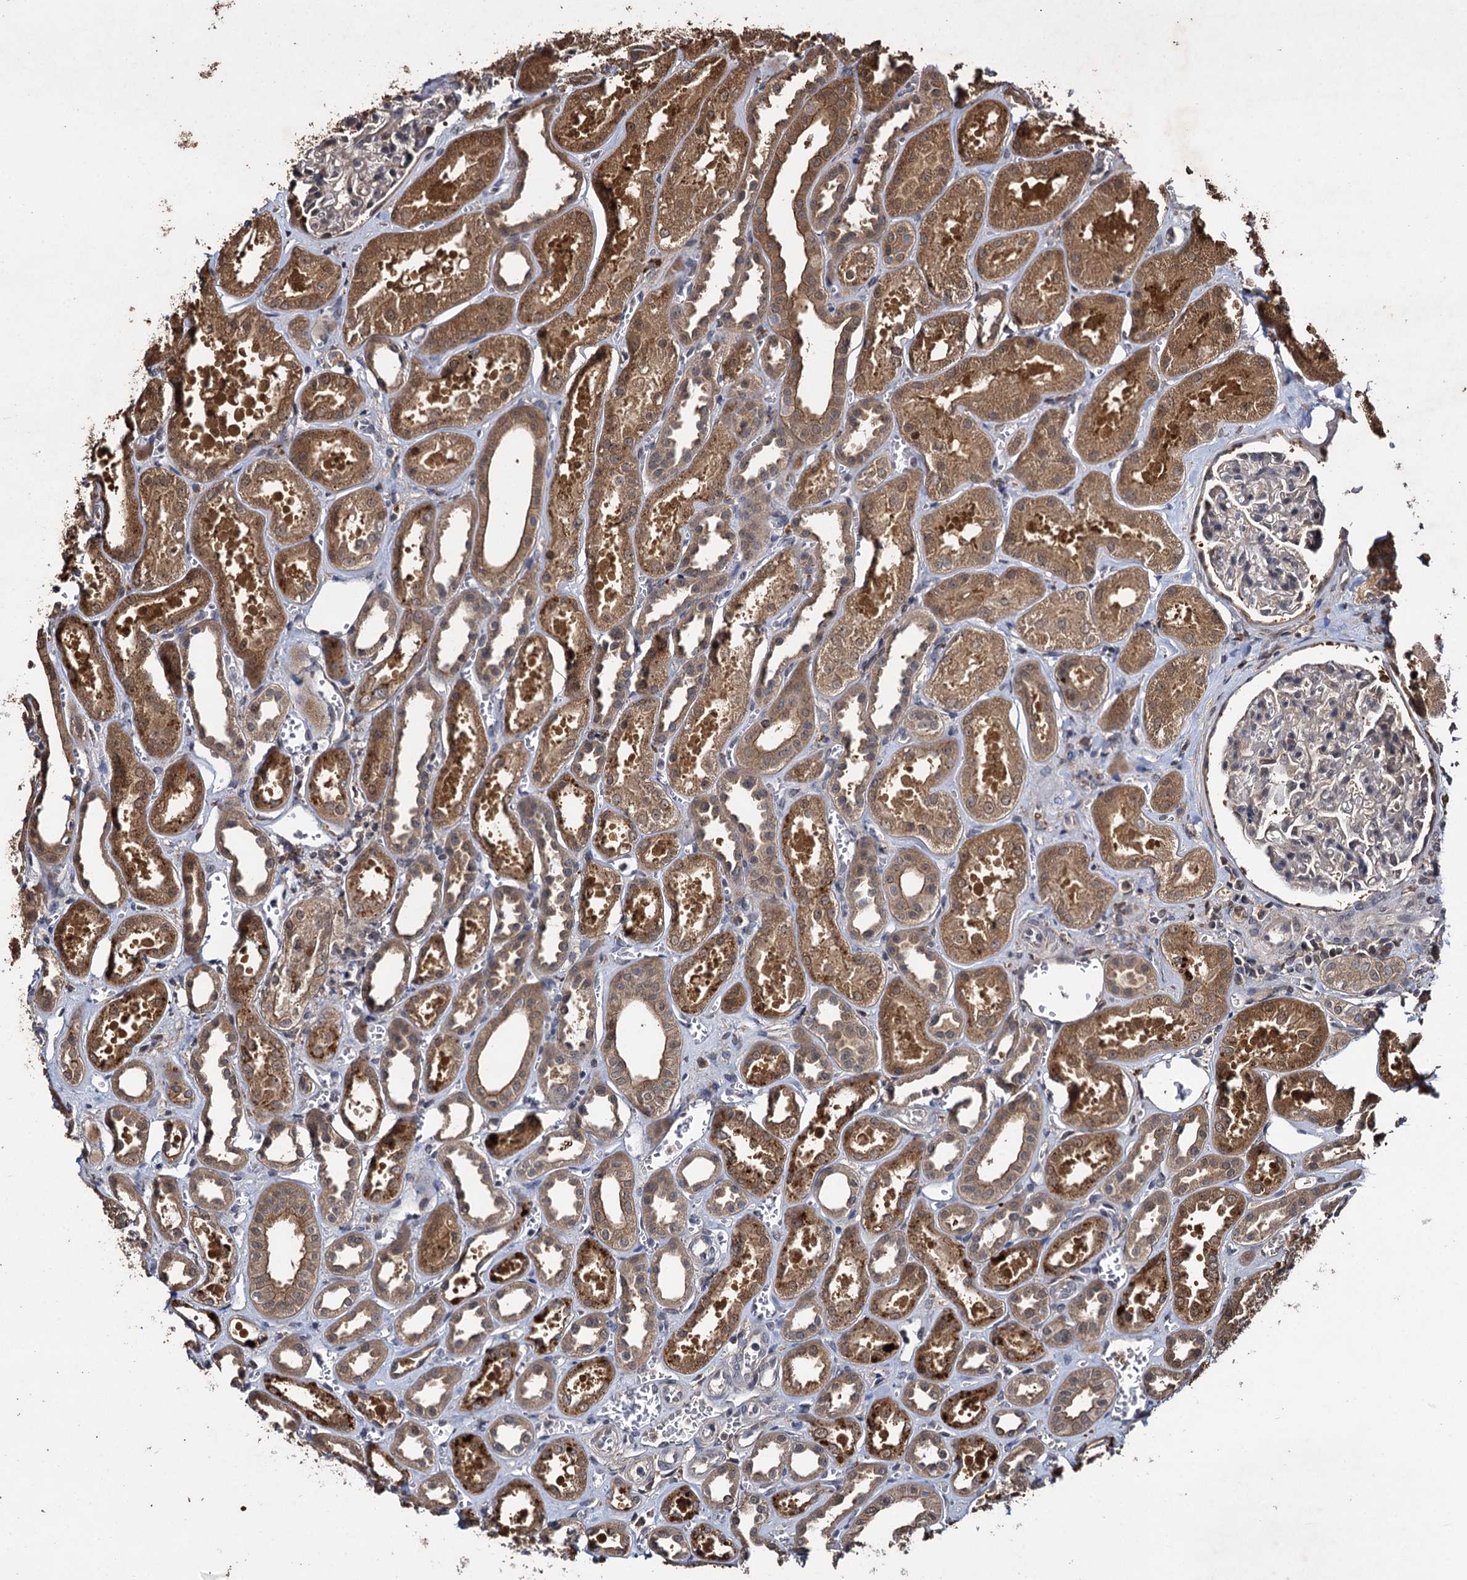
{"staining": {"intensity": "weak", "quantity": "<25%", "location": "cytoplasmic/membranous"}, "tissue": "kidney", "cell_type": "Cells in glomeruli", "image_type": "normal", "snomed": [{"axis": "morphology", "description": "Normal tissue, NOS"}, {"axis": "morphology", "description": "Adenocarcinoma, NOS"}, {"axis": "topography", "description": "Kidney"}], "caption": "An immunohistochemistry image of benign kidney is shown. There is no staining in cells in glomeruli of kidney. The staining is performed using DAB (3,3'-diaminobenzidine) brown chromogen with nuclei counter-stained in using hematoxylin.", "gene": "SLC46A3", "patient": {"sex": "female", "age": 68}}